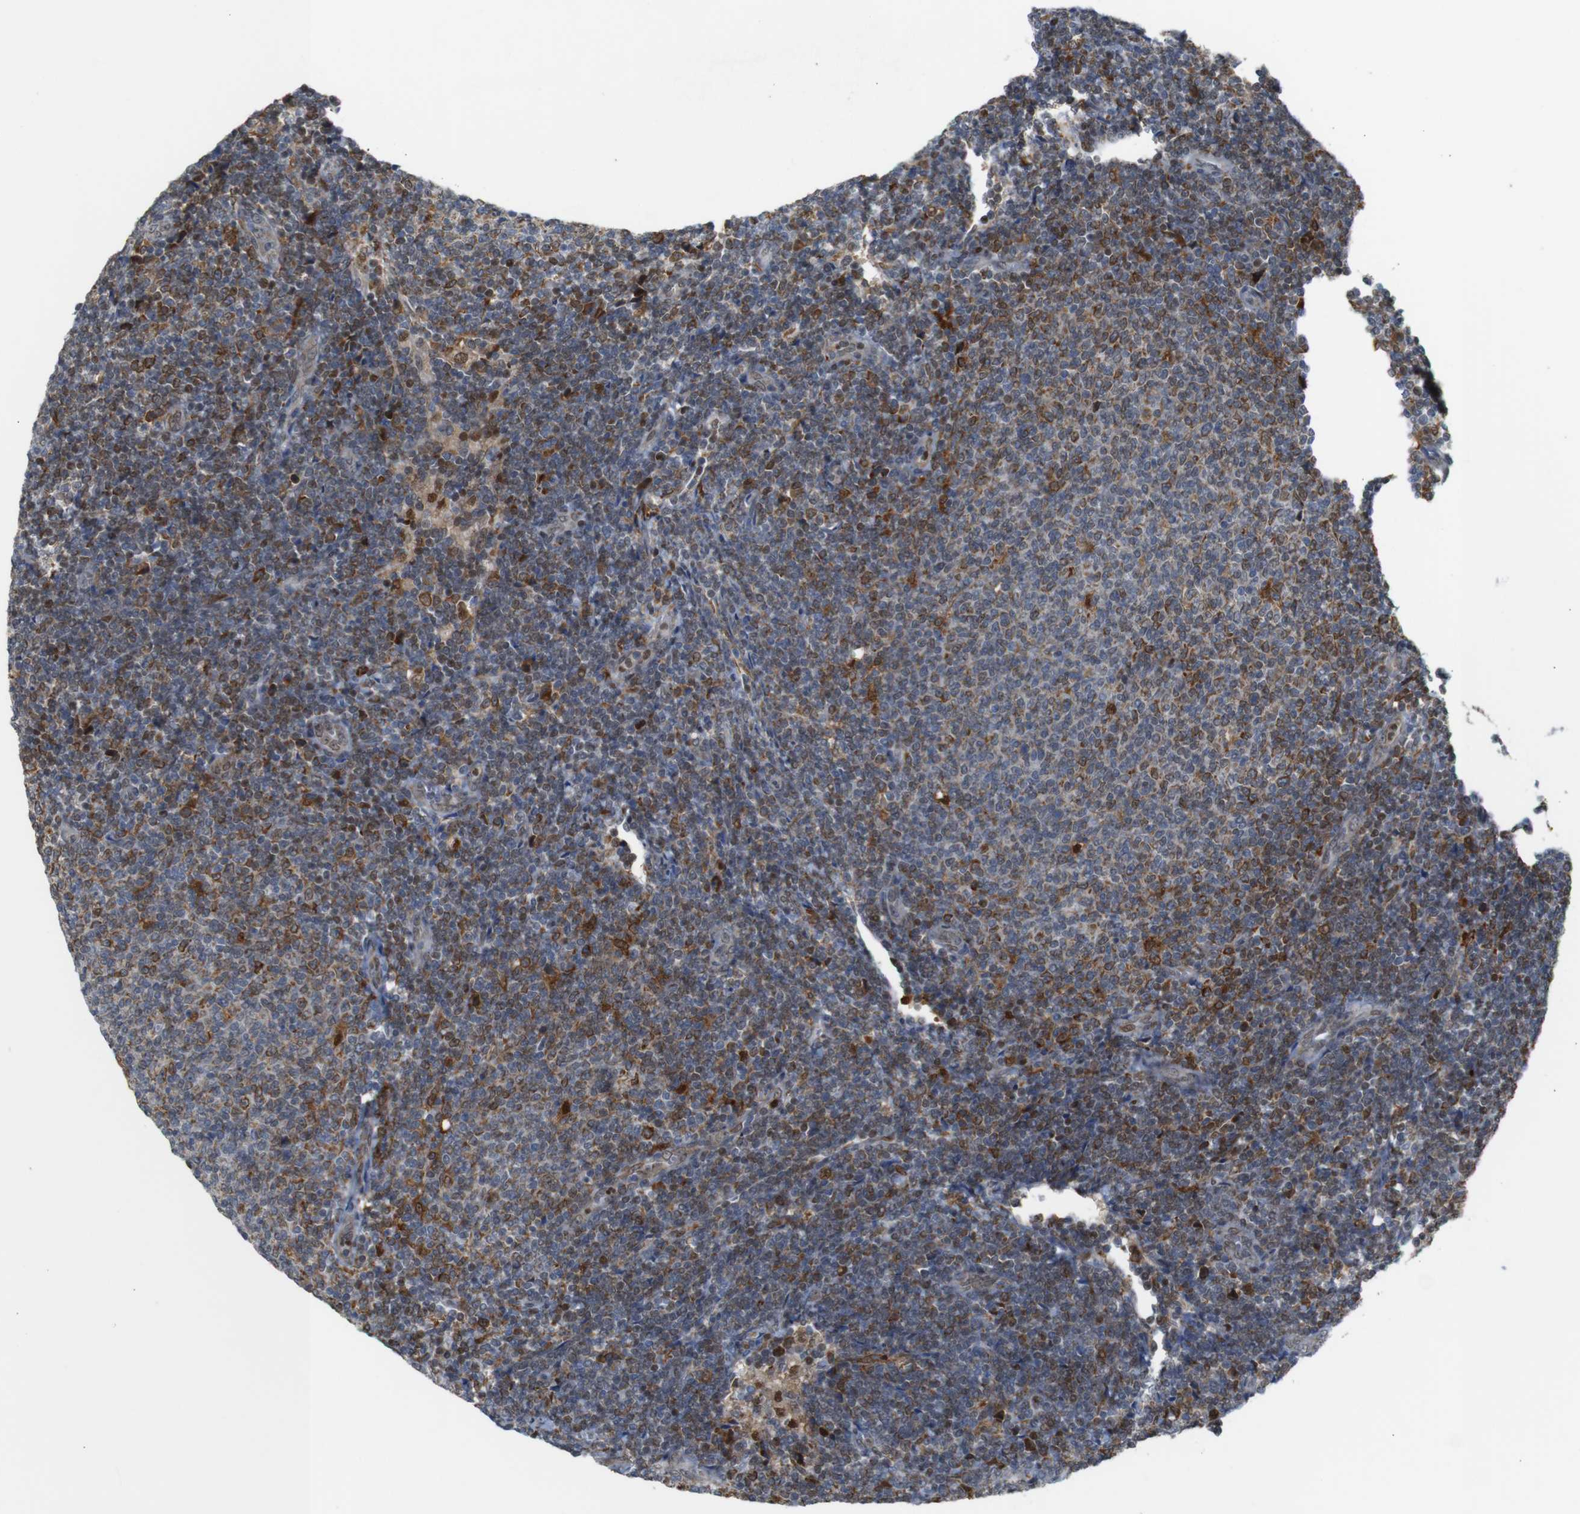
{"staining": {"intensity": "moderate", "quantity": "25%-75%", "location": "cytoplasmic/membranous"}, "tissue": "lymphoma", "cell_type": "Tumor cells", "image_type": "cancer", "snomed": [{"axis": "morphology", "description": "Malignant lymphoma, non-Hodgkin's type, Low grade"}, {"axis": "topography", "description": "Lymph node"}], "caption": "Tumor cells display medium levels of moderate cytoplasmic/membranous staining in approximately 25%-75% of cells in lymphoma.", "gene": "PTPN1", "patient": {"sex": "male", "age": 66}}